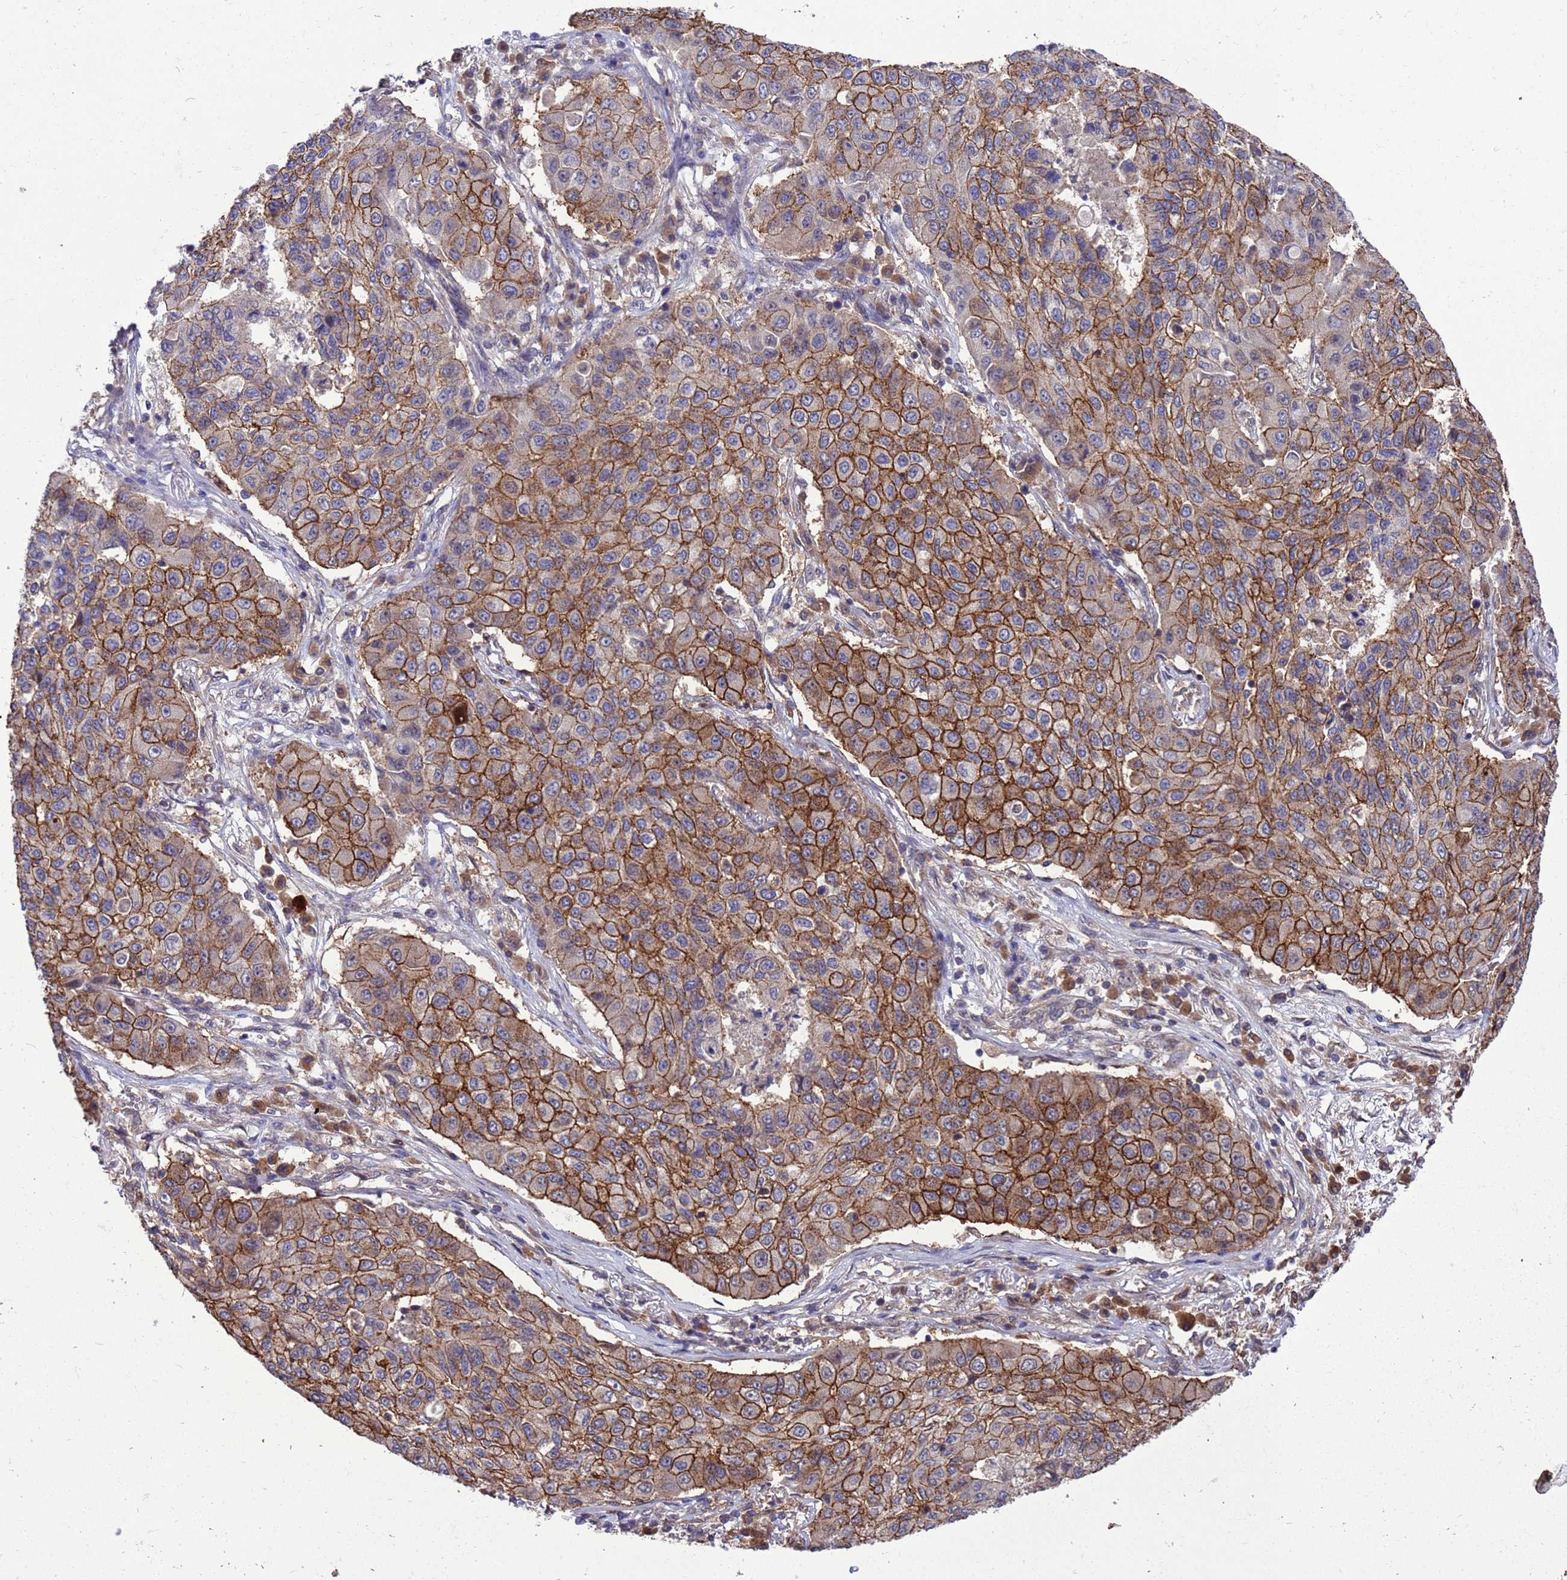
{"staining": {"intensity": "moderate", "quantity": ">75%", "location": "cytoplasmic/membranous"}, "tissue": "lung cancer", "cell_type": "Tumor cells", "image_type": "cancer", "snomed": [{"axis": "morphology", "description": "Squamous cell carcinoma, NOS"}, {"axis": "topography", "description": "Lung"}], "caption": "Protein staining displays moderate cytoplasmic/membranous expression in about >75% of tumor cells in lung squamous cell carcinoma.", "gene": "ZFP69B", "patient": {"sex": "male", "age": 74}}